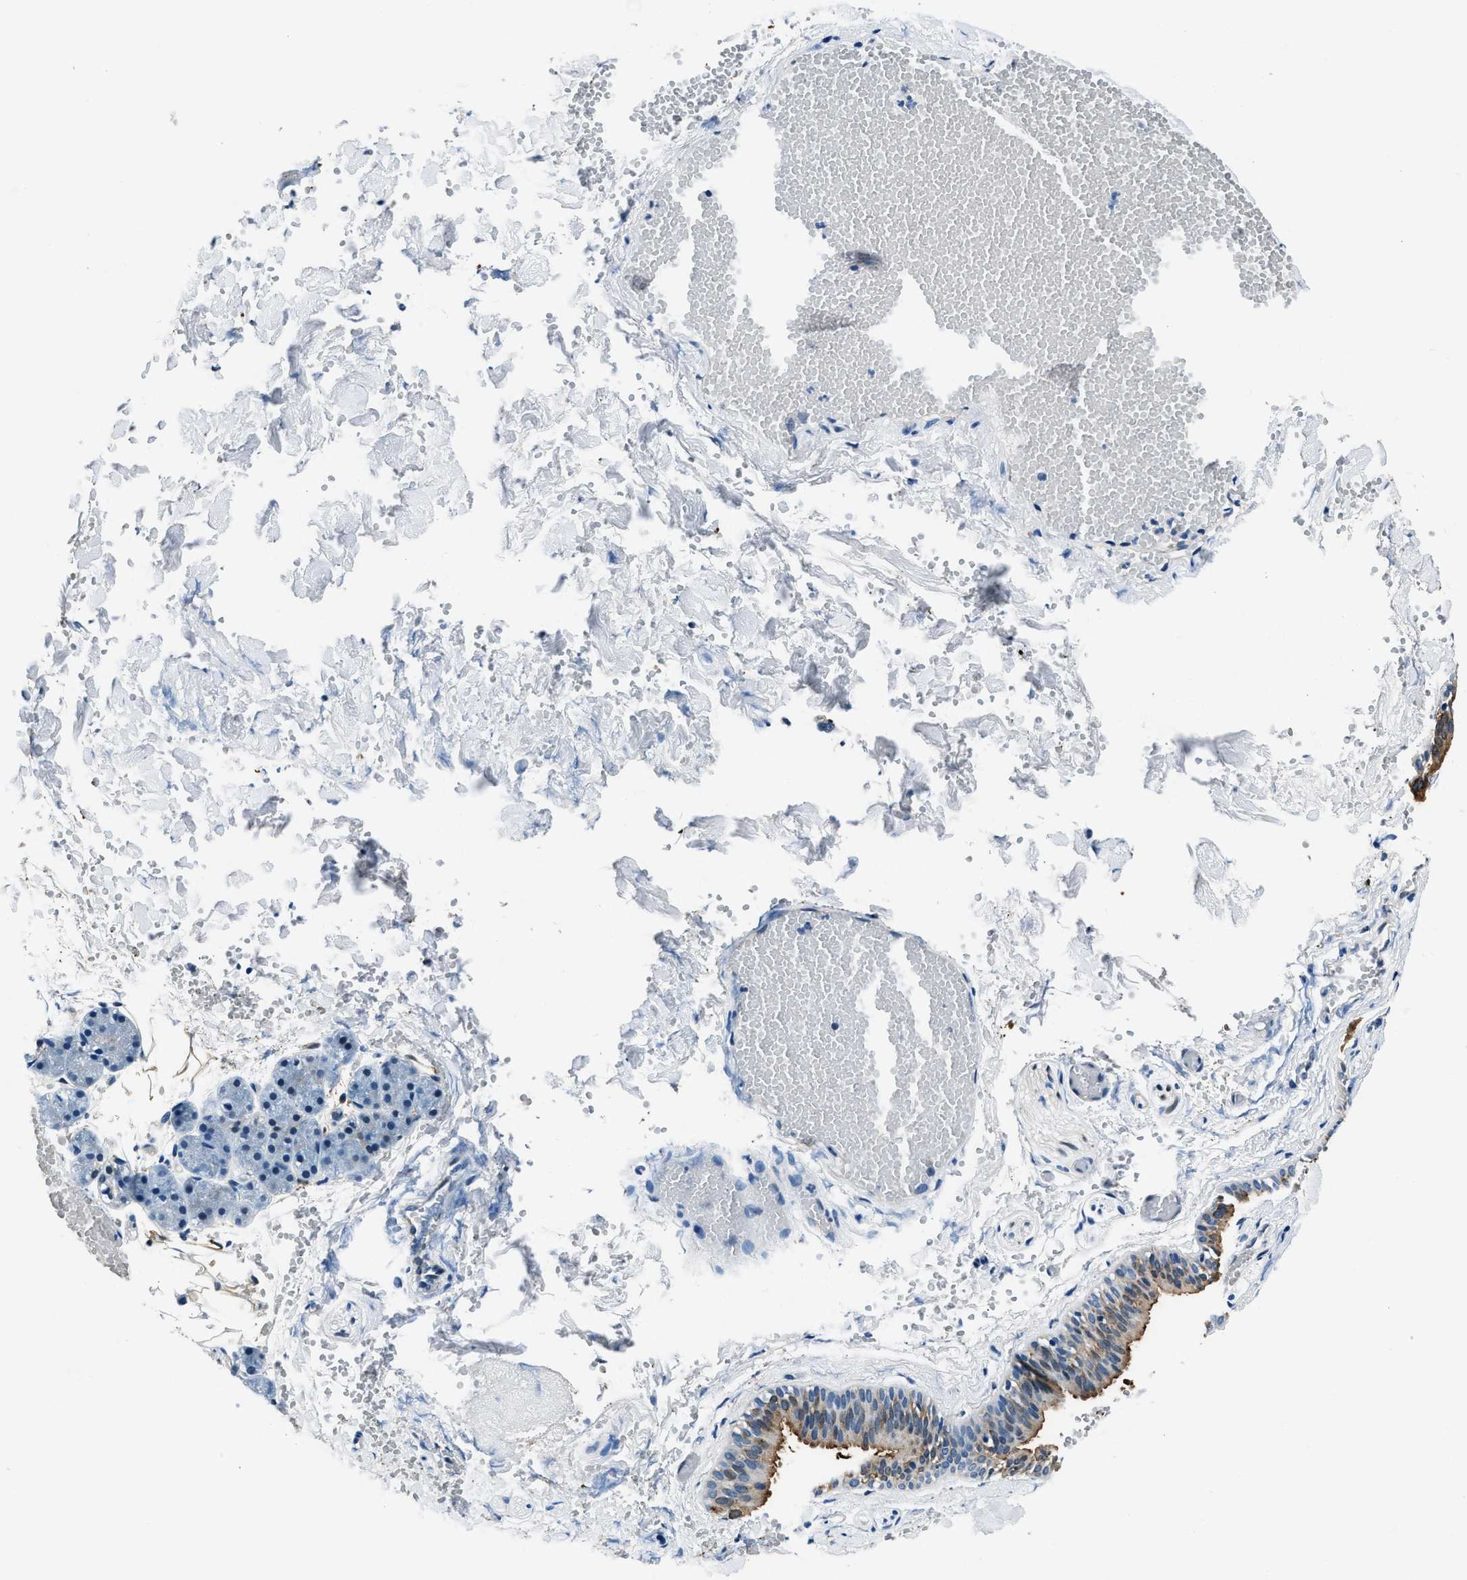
{"staining": {"intensity": "moderate", "quantity": "<25%", "location": "cytoplasmic/membranous"}, "tissue": "salivary gland", "cell_type": "Glandular cells", "image_type": "normal", "snomed": [{"axis": "morphology", "description": "Normal tissue, NOS"}, {"axis": "topography", "description": "Salivary gland"}], "caption": "Approximately <25% of glandular cells in benign human salivary gland show moderate cytoplasmic/membranous protein positivity as visualized by brown immunohistochemical staining.", "gene": "PTPDC1", "patient": {"sex": "female", "age": 33}}